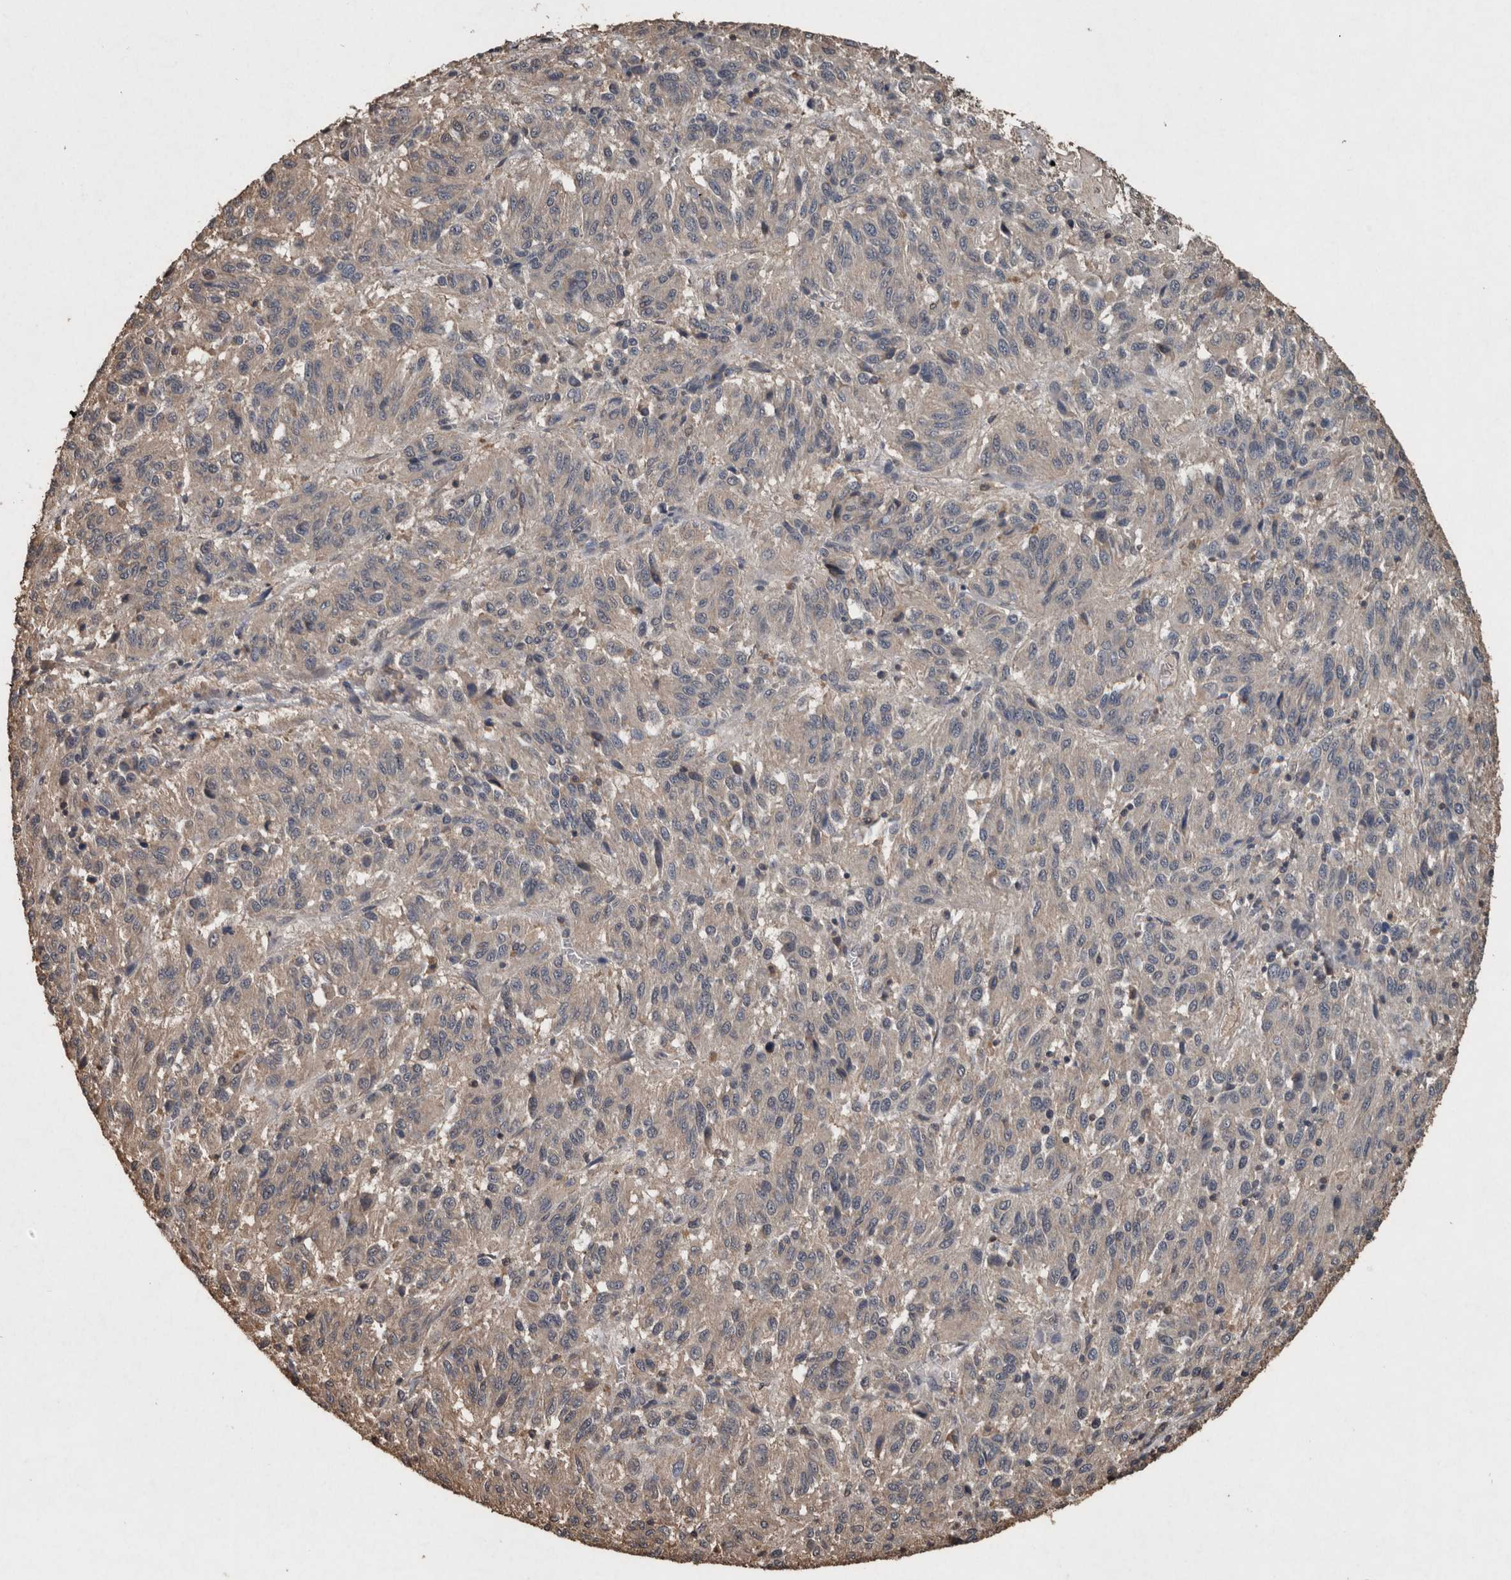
{"staining": {"intensity": "negative", "quantity": "none", "location": "none"}, "tissue": "melanoma", "cell_type": "Tumor cells", "image_type": "cancer", "snomed": [{"axis": "morphology", "description": "Malignant melanoma, Metastatic site"}, {"axis": "topography", "description": "Lung"}], "caption": "The image displays no staining of tumor cells in melanoma.", "gene": "FGFRL1", "patient": {"sex": "male", "age": 64}}